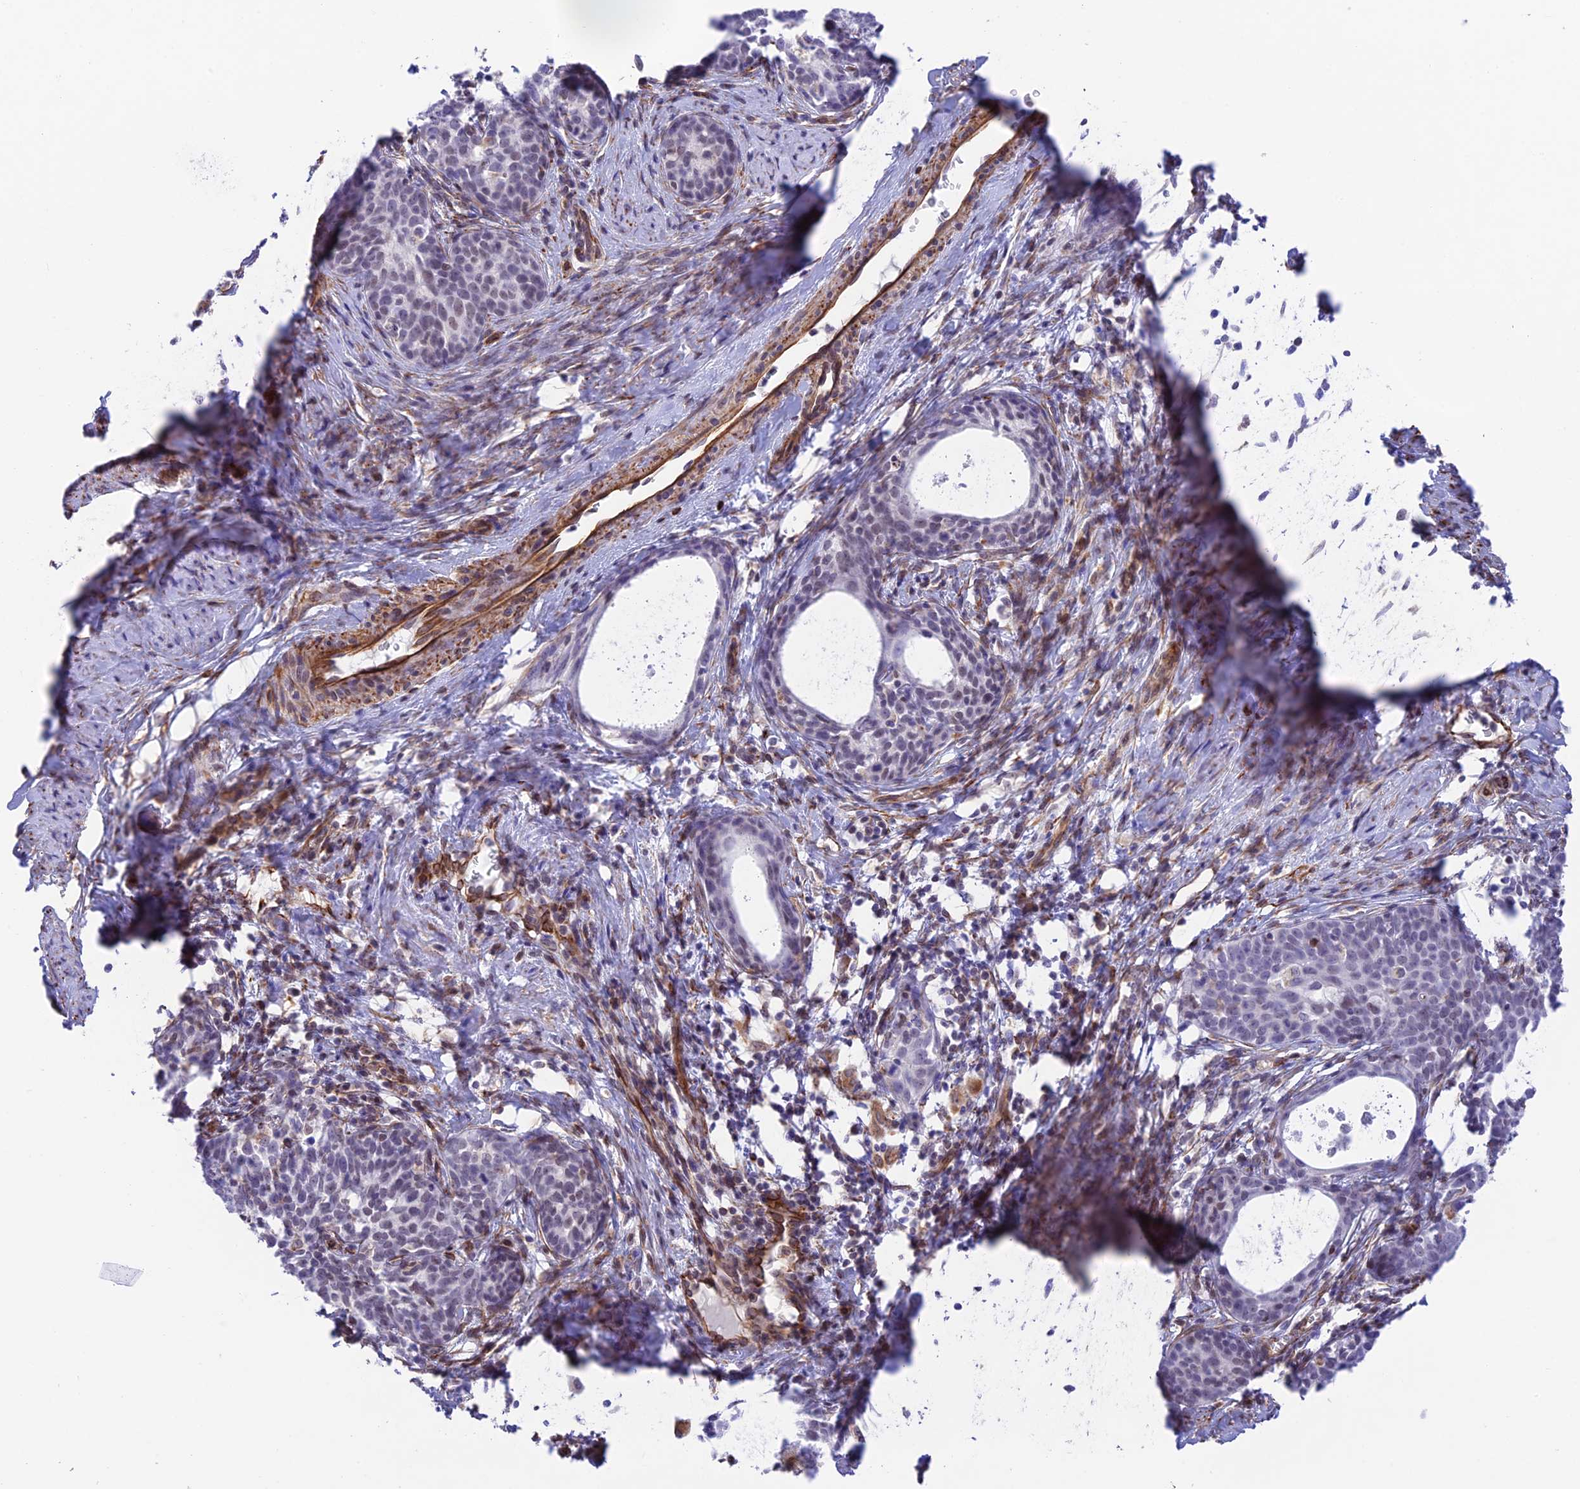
{"staining": {"intensity": "weak", "quantity": "<25%", "location": "nuclear"}, "tissue": "cervical cancer", "cell_type": "Tumor cells", "image_type": "cancer", "snomed": [{"axis": "morphology", "description": "Squamous cell carcinoma, NOS"}, {"axis": "topography", "description": "Cervix"}], "caption": "This is an IHC micrograph of human cervical cancer. There is no expression in tumor cells.", "gene": "ZNF652", "patient": {"sex": "female", "age": 52}}